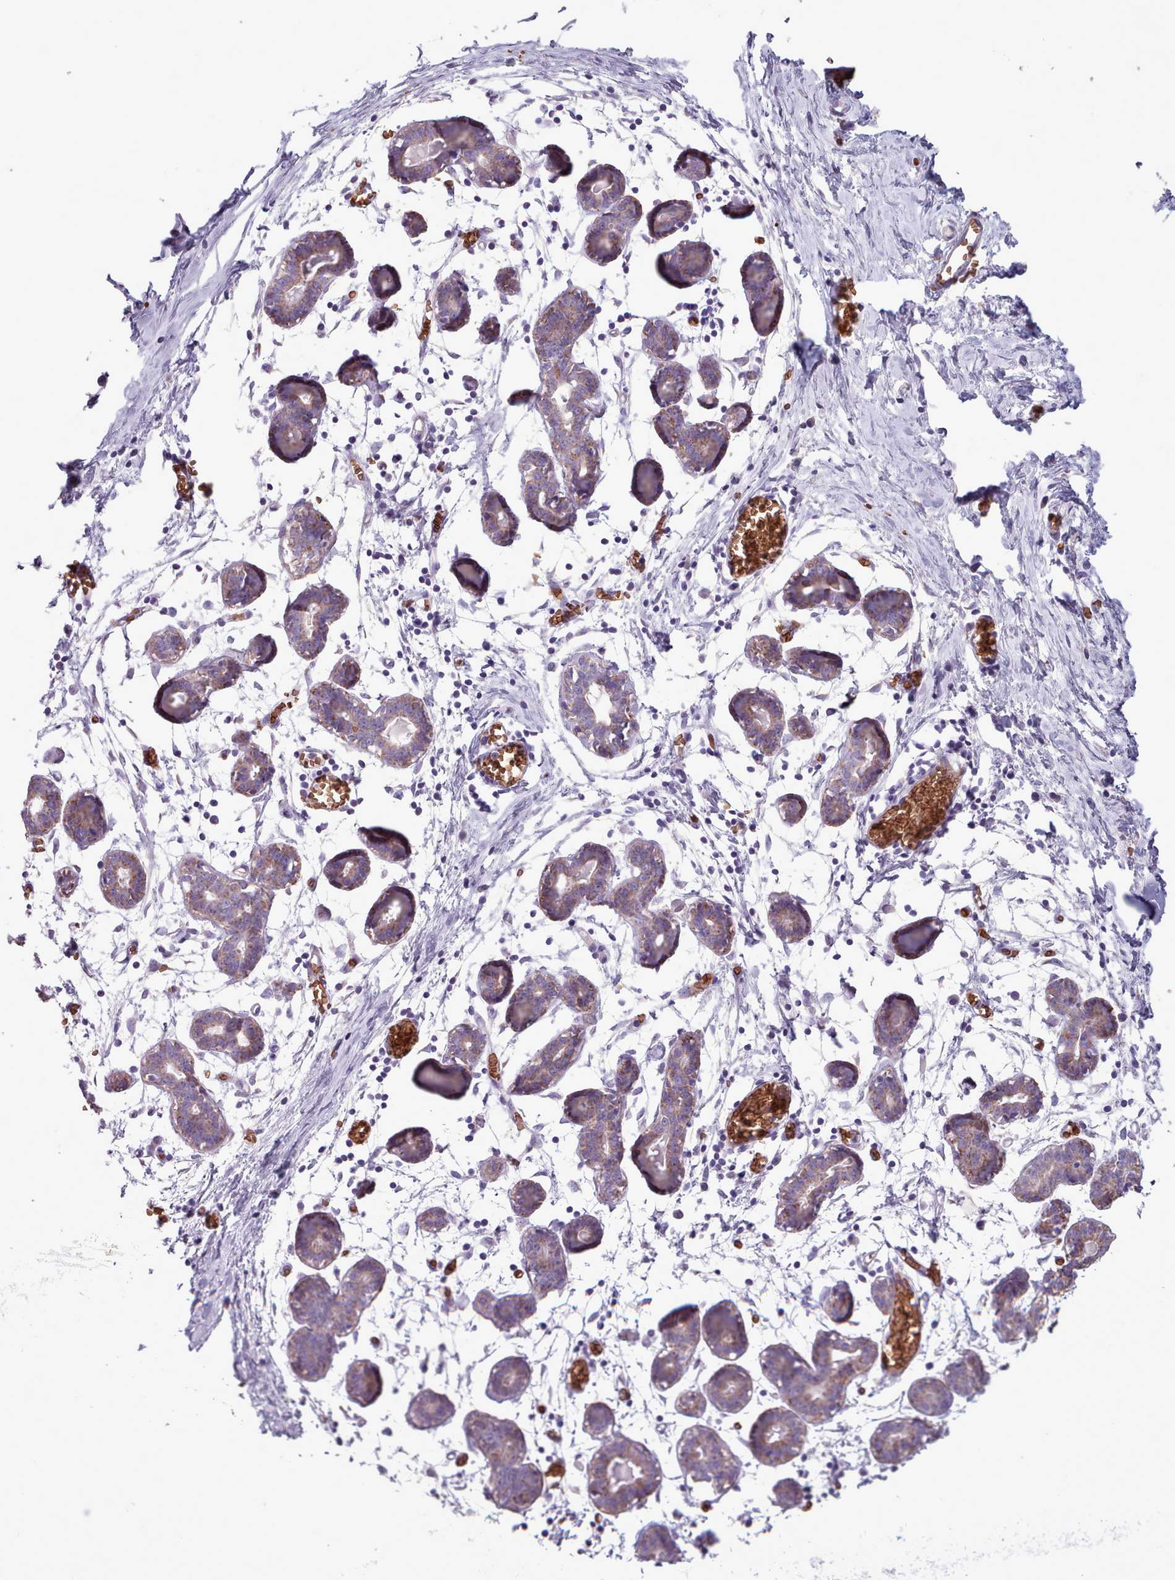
{"staining": {"intensity": "negative", "quantity": "none", "location": "none"}, "tissue": "breast", "cell_type": "Adipocytes", "image_type": "normal", "snomed": [{"axis": "morphology", "description": "Normal tissue, NOS"}, {"axis": "topography", "description": "Breast"}], "caption": "Protein analysis of normal breast shows no significant expression in adipocytes.", "gene": "AK4P3", "patient": {"sex": "female", "age": 27}}